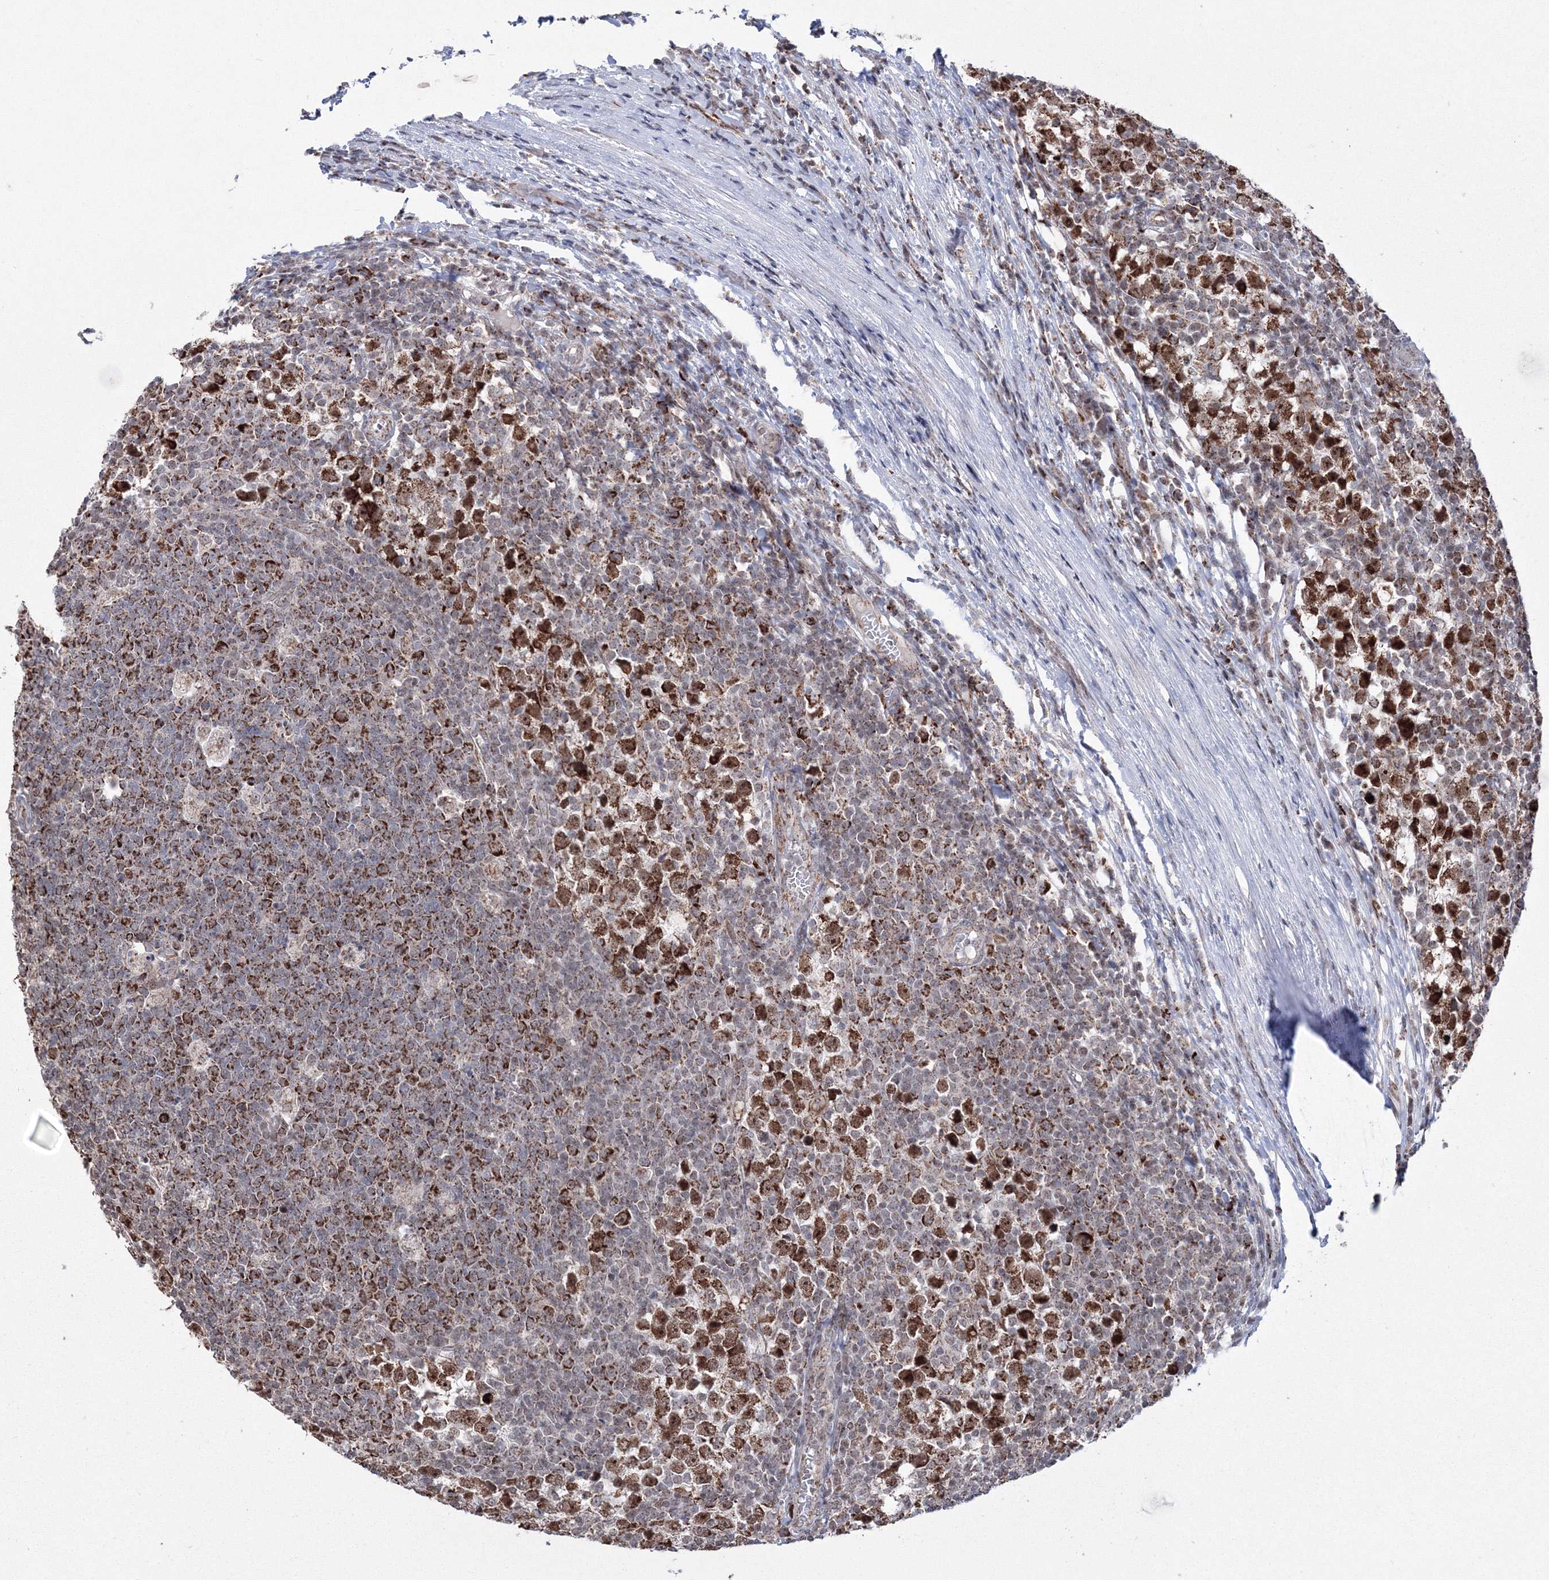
{"staining": {"intensity": "strong", "quantity": ">75%", "location": "cytoplasmic/membranous,nuclear"}, "tissue": "testis cancer", "cell_type": "Tumor cells", "image_type": "cancer", "snomed": [{"axis": "morphology", "description": "Seminoma, NOS"}, {"axis": "topography", "description": "Testis"}], "caption": "Brown immunohistochemical staining in human testis cancer (seminoma) reveals strong cytoplasmic/membranous and nuclear expression in approximately >75% of tumor cells.", "gene": "GRSF1", "patient": {"sex": "male", "age": 65}}